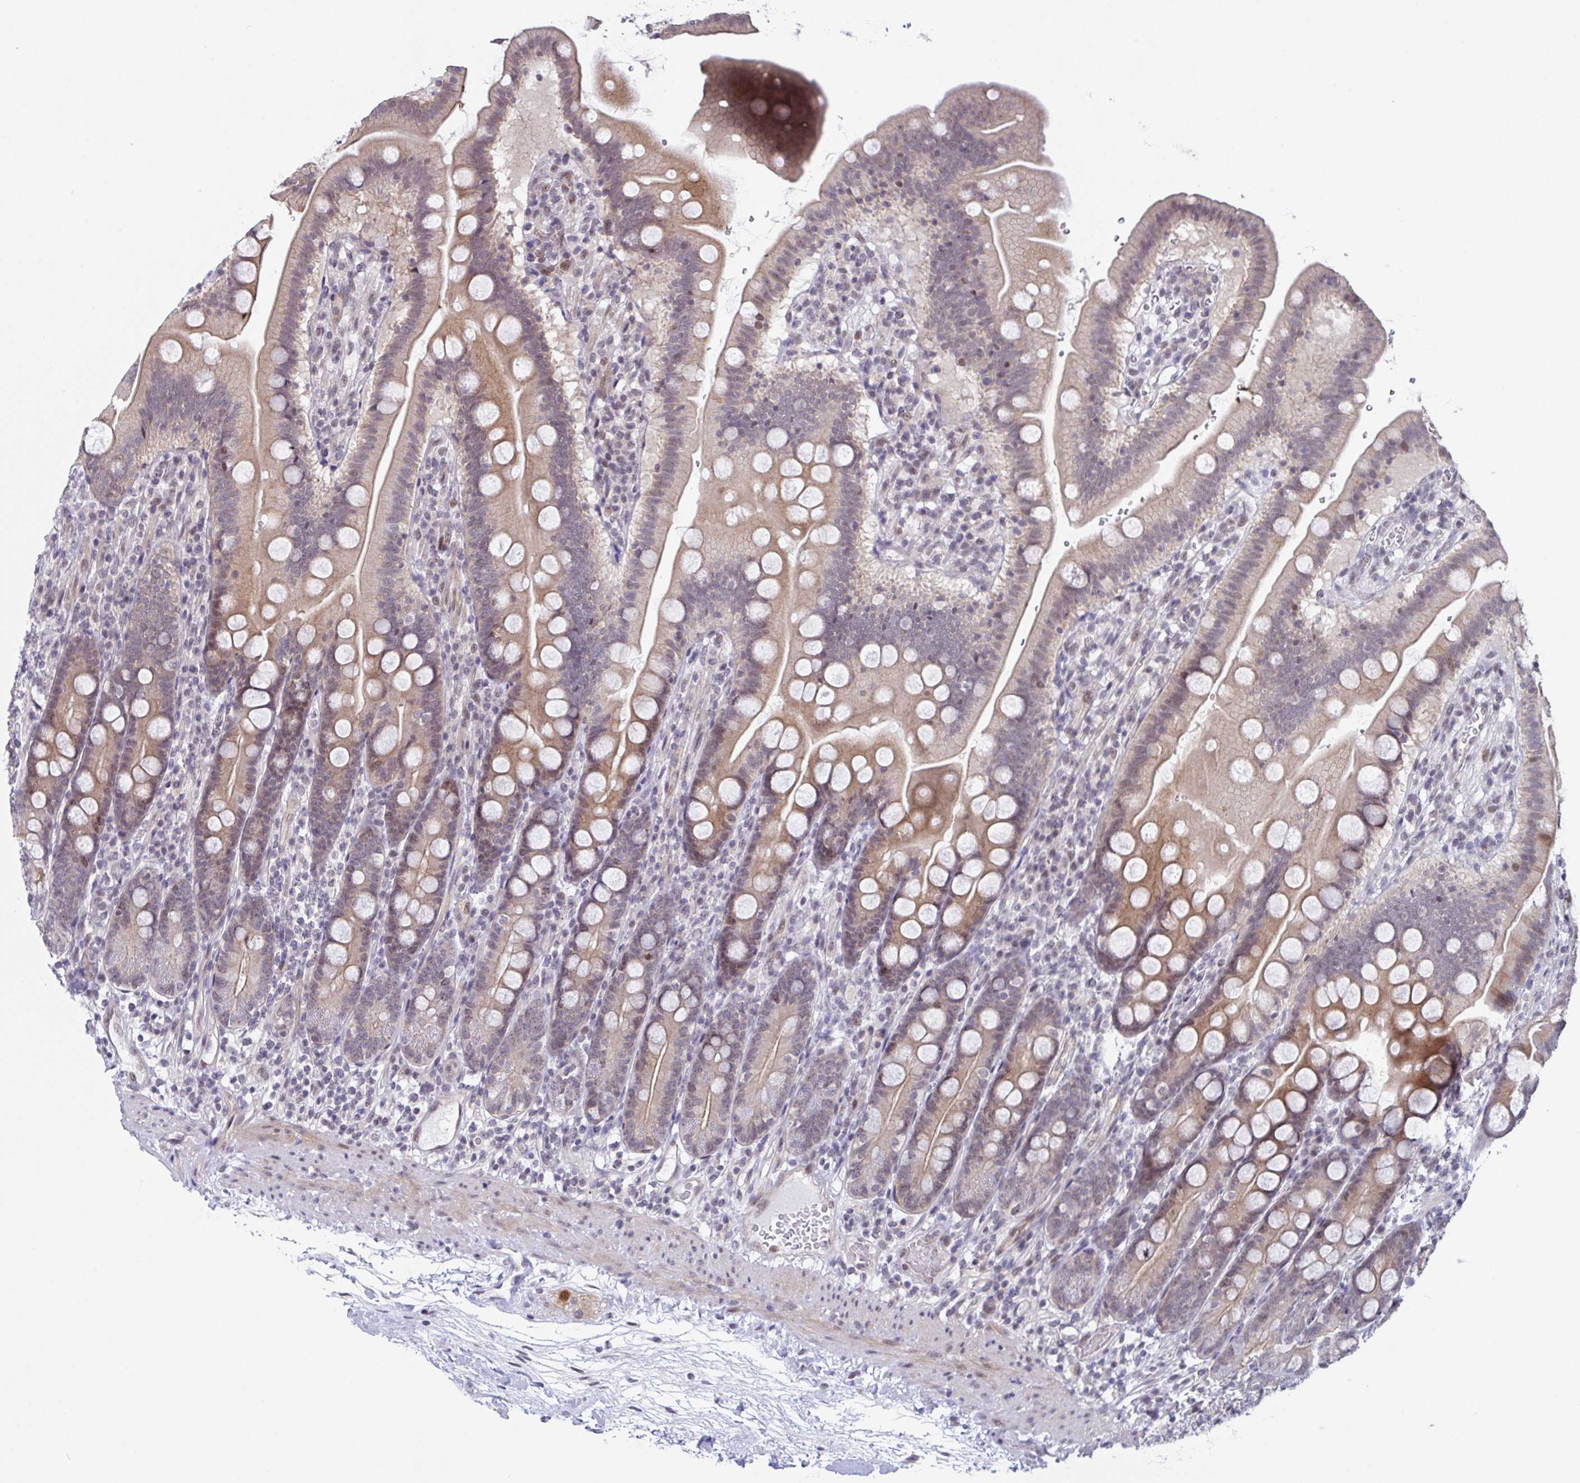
{"staining": {"intensity": "moderate", "quantity": "25%-75%", "location": "cytoplasmic/membranous,nuclear"}, "tissue": "duodenum", "cell_type": "Glandular cells", "image_type": "normal", "snomed": [{"axis": "morphology", "description": "Normal tissue, NOS"}, {"axis": "topography", "description": "Duodenum"}], "caption": "An image of duodenum stained for a protein demonstrates moderate cytoplasmic/membranous,nuclear brown staining in glandular cells.", "gene": "RBM18", "patient": {"sex": "female", "age": 67}}